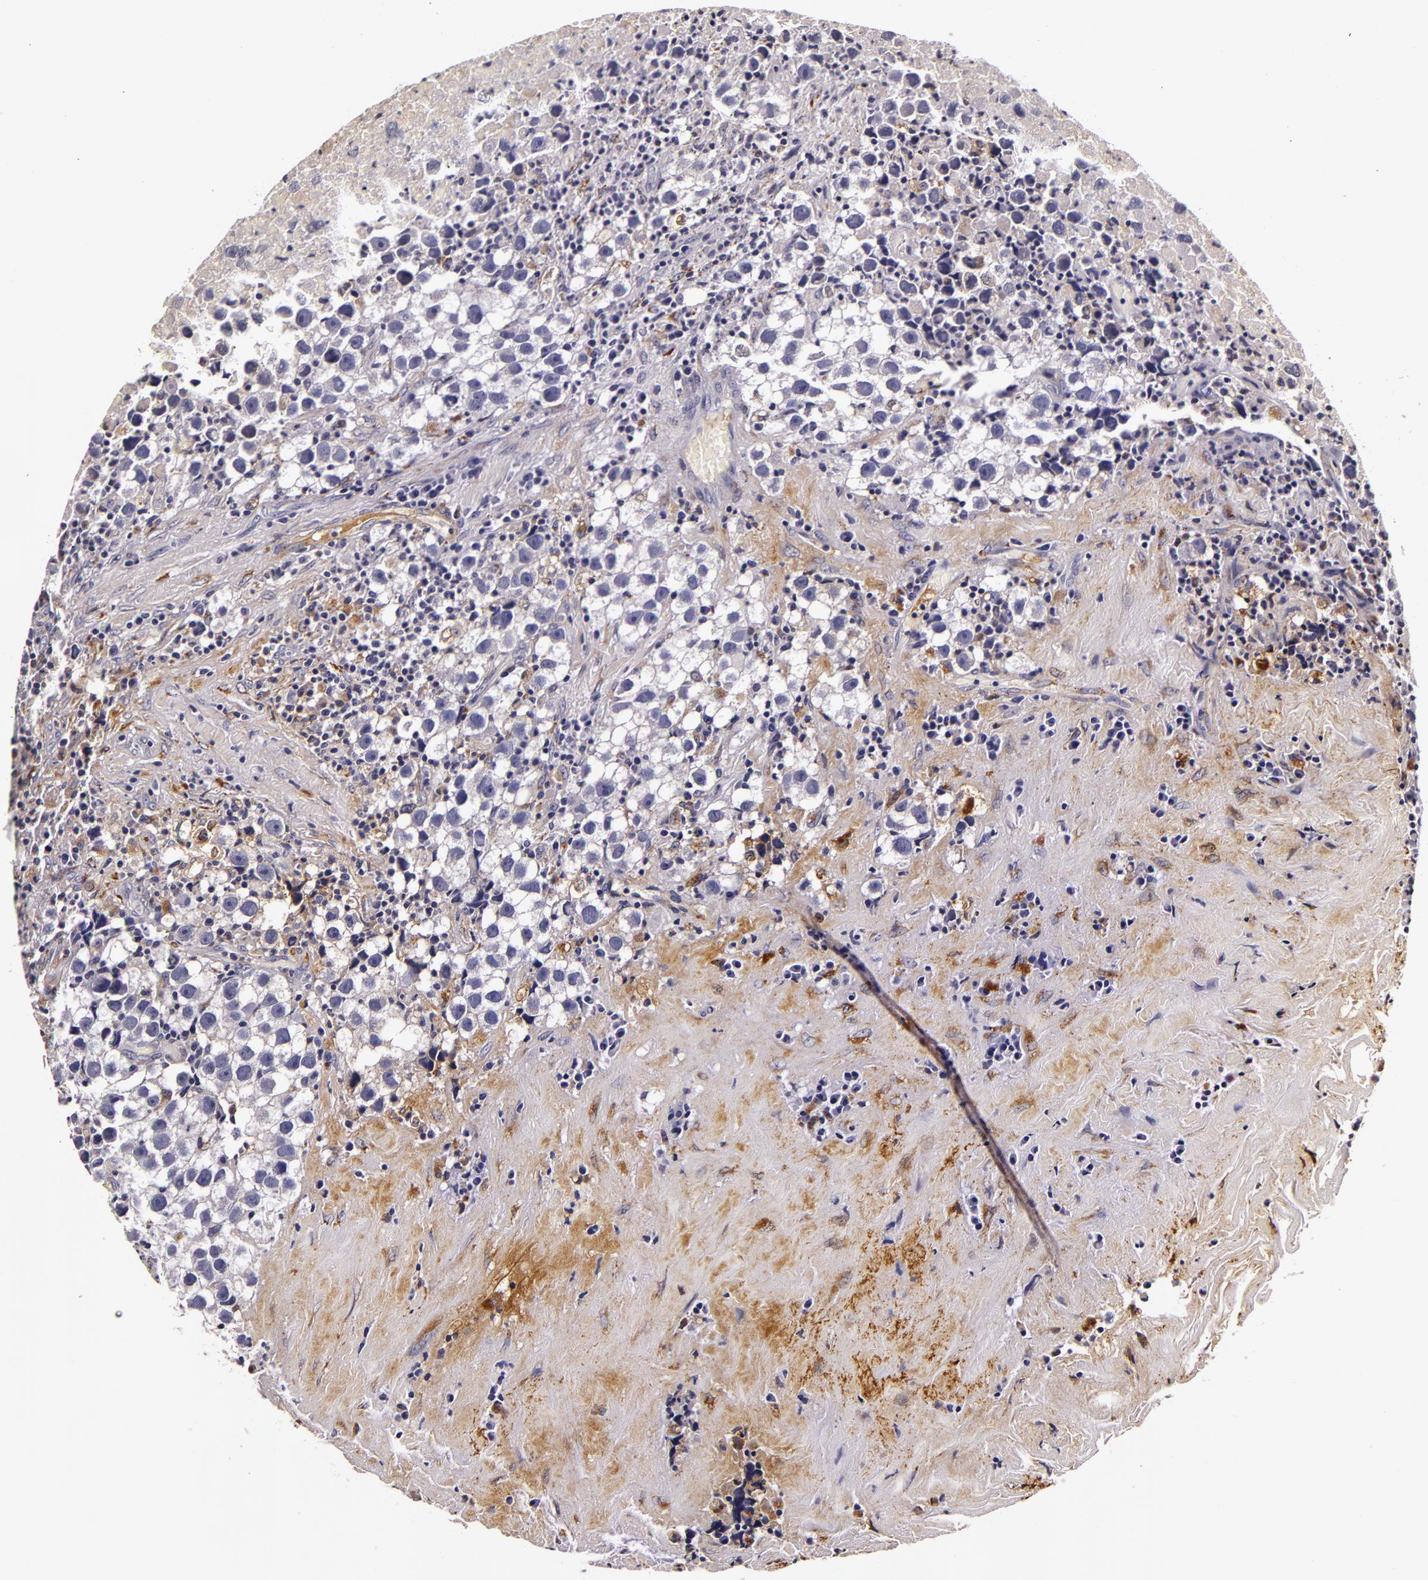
{"staining": {"intensity": "negative", "quantity": "none", "location": "none"}, "tissue": "testis cancer", "cell_type": "Tumor cells", "image_type": "cancer", "snomed": [{"axis": "morphology", "description": "Seminoma, NOS"}, {"axis": "topography", "description": "Testis"}], "caption": "The micrograph demonstrates no staining of tumor cells in seminoma (testis). (Brightfield microscopy of DAB immunohistochemistry at high magnification).", "gene": "LGALS3BP", "patient": {"sex": "male", "age": 43}}